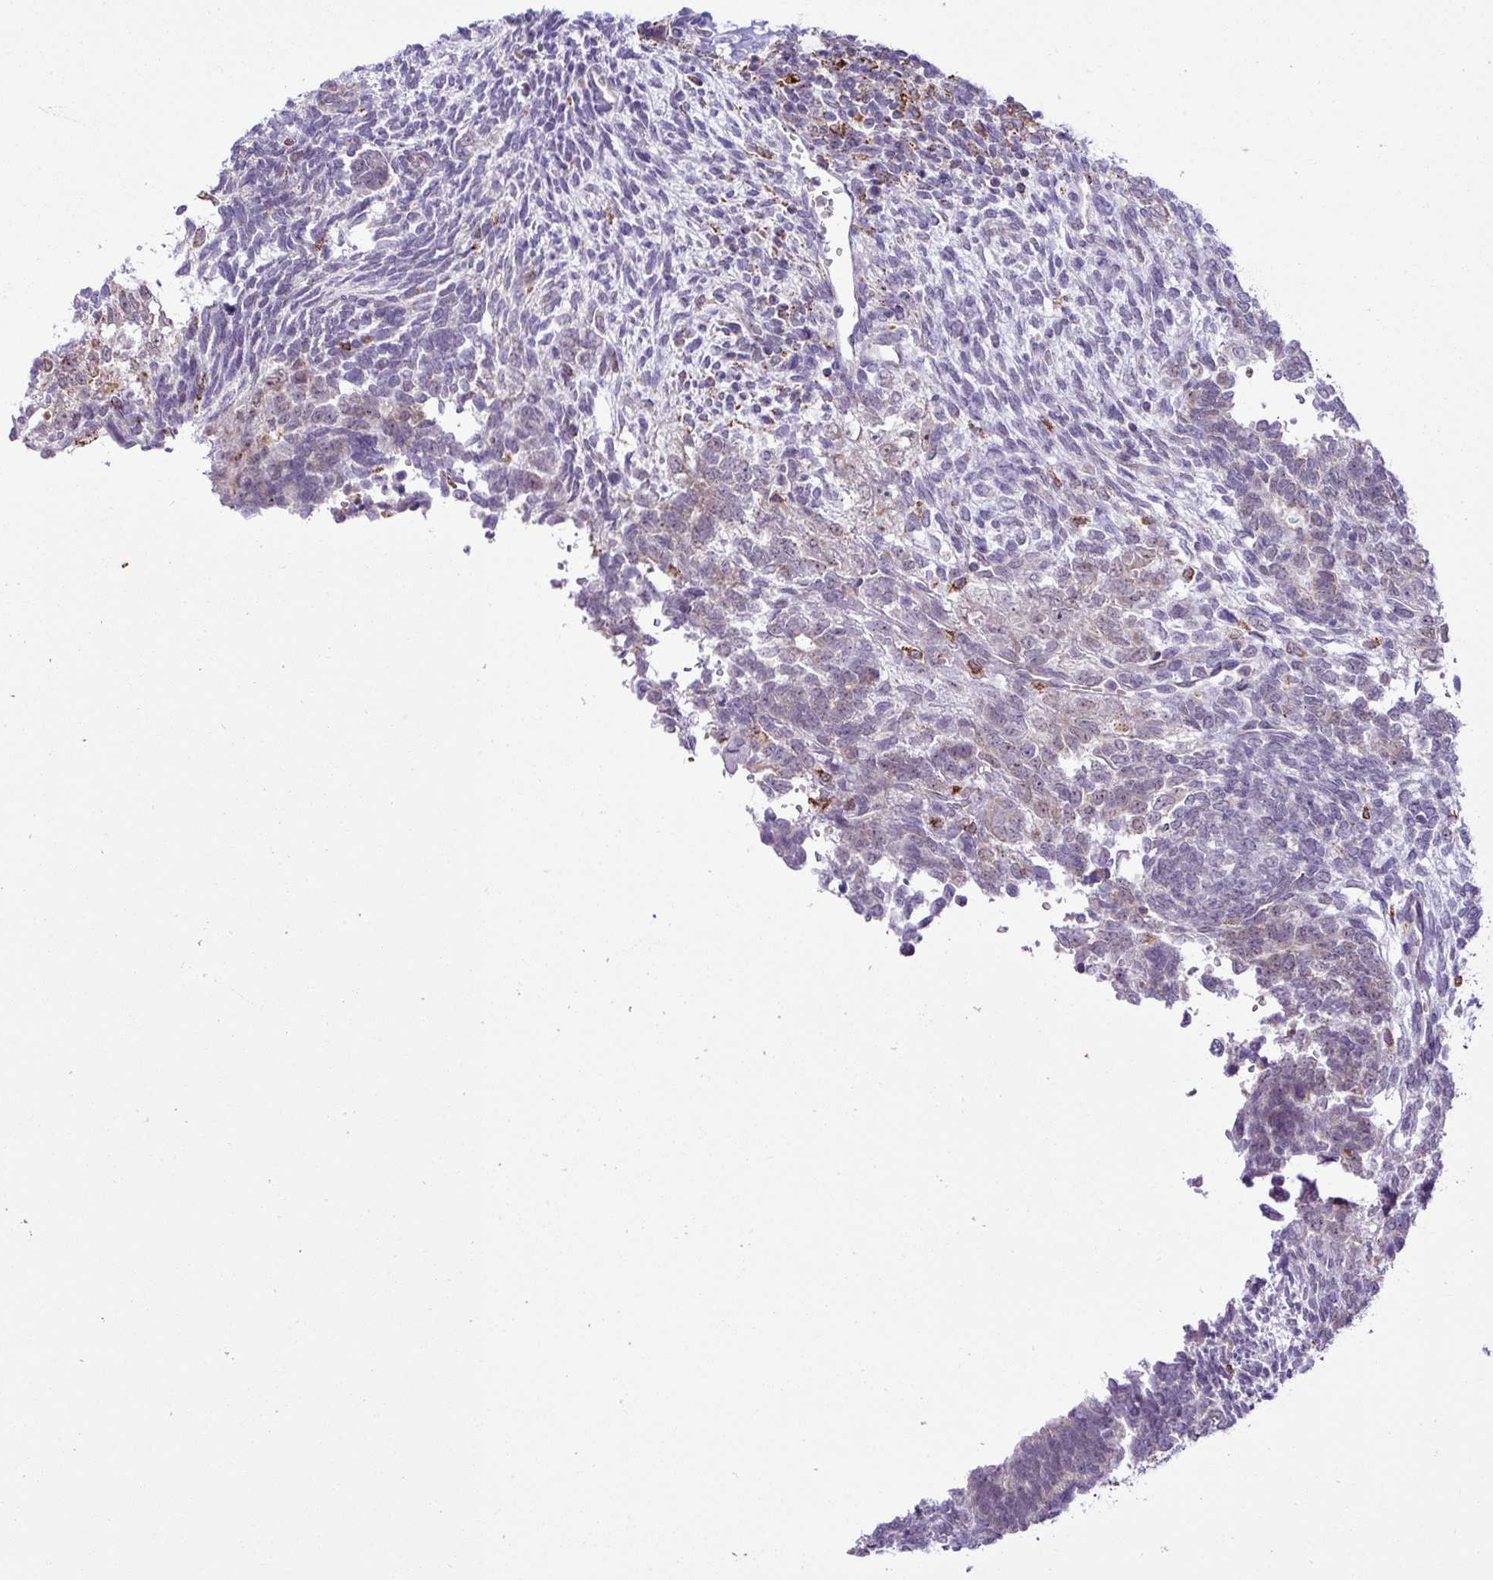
{"staining": {"intensity": "negative", "quantity": "none", "location": "none"}, "tissue": "testis cancer", "cell_type": "Tumor cells", "image_type": "cancer", "snomed": [{"axis": "morphology", "description": "Carcinoma, Embryonal, NOS"}, {"axis": "topography", "description": "Testis"}], "caption": "An immunohistochemistry photomicrograph of testis embryonal carcinoma is shown. There is no staining in tumor cells of testis embryonal carcinoma. (Brightfield microscopy of DAB IHC at high magnification).", "gene": "SGPP1", "patient": {"sex": "male", "age": 23}}